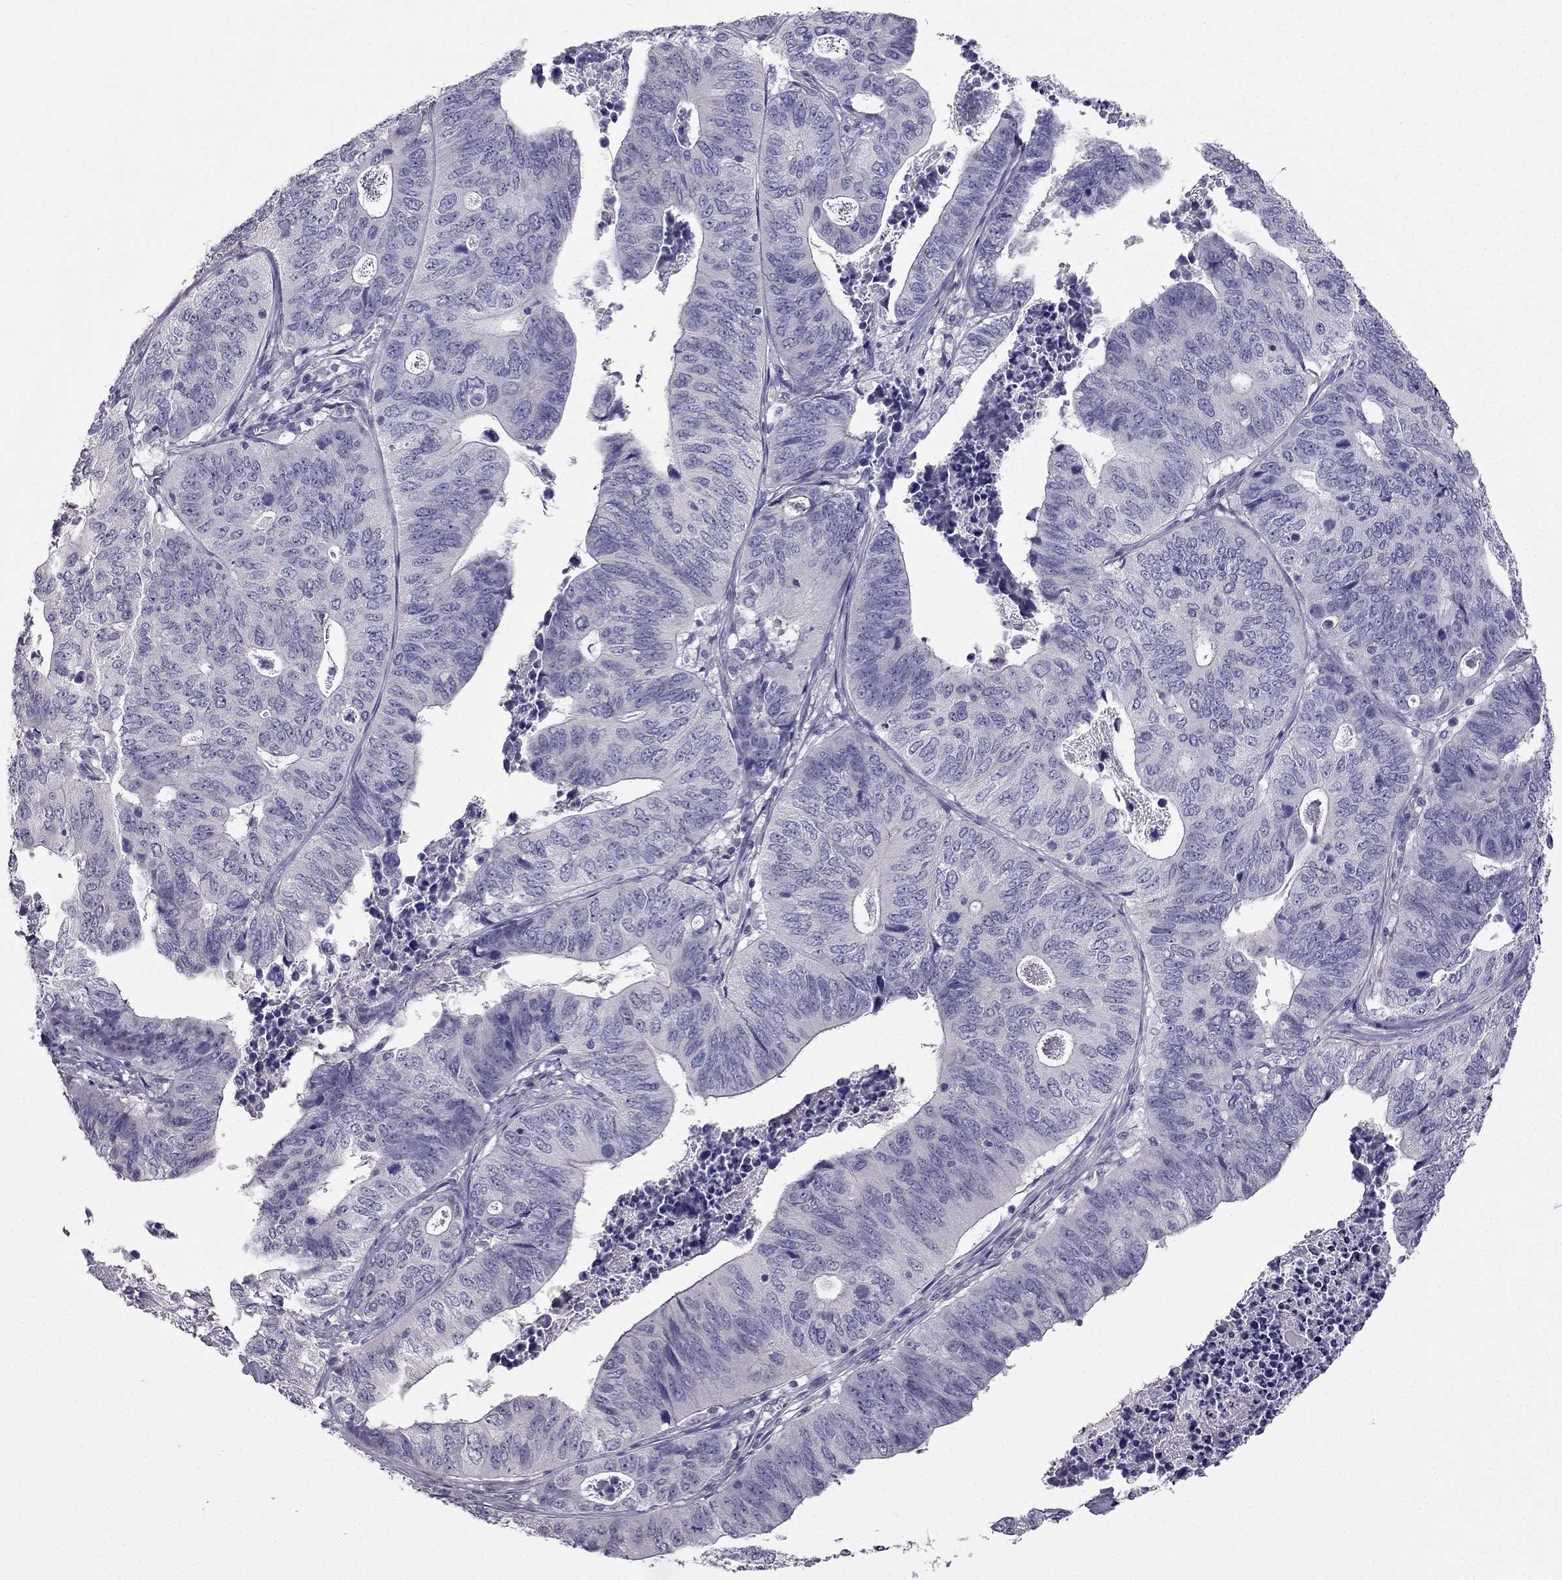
{"staining": {"intensity": "negative", "quantity": "none", "location": "none"}, "tissue": "stomach cancer", "cell_type": "Tumor cells", "image_type": "cancer", "snomed": [{"axis": "morphology", "description": "Adenocarcinoma, NOS"}, {"axis": "topography", "description": "Stomach, upper"}], "caption": "The photomicrograph displays no staining of tumor cells in adenocarcinoma (stomach).", "gene": "HSFX1", "patient": {"sex": "female", "age": 67}}